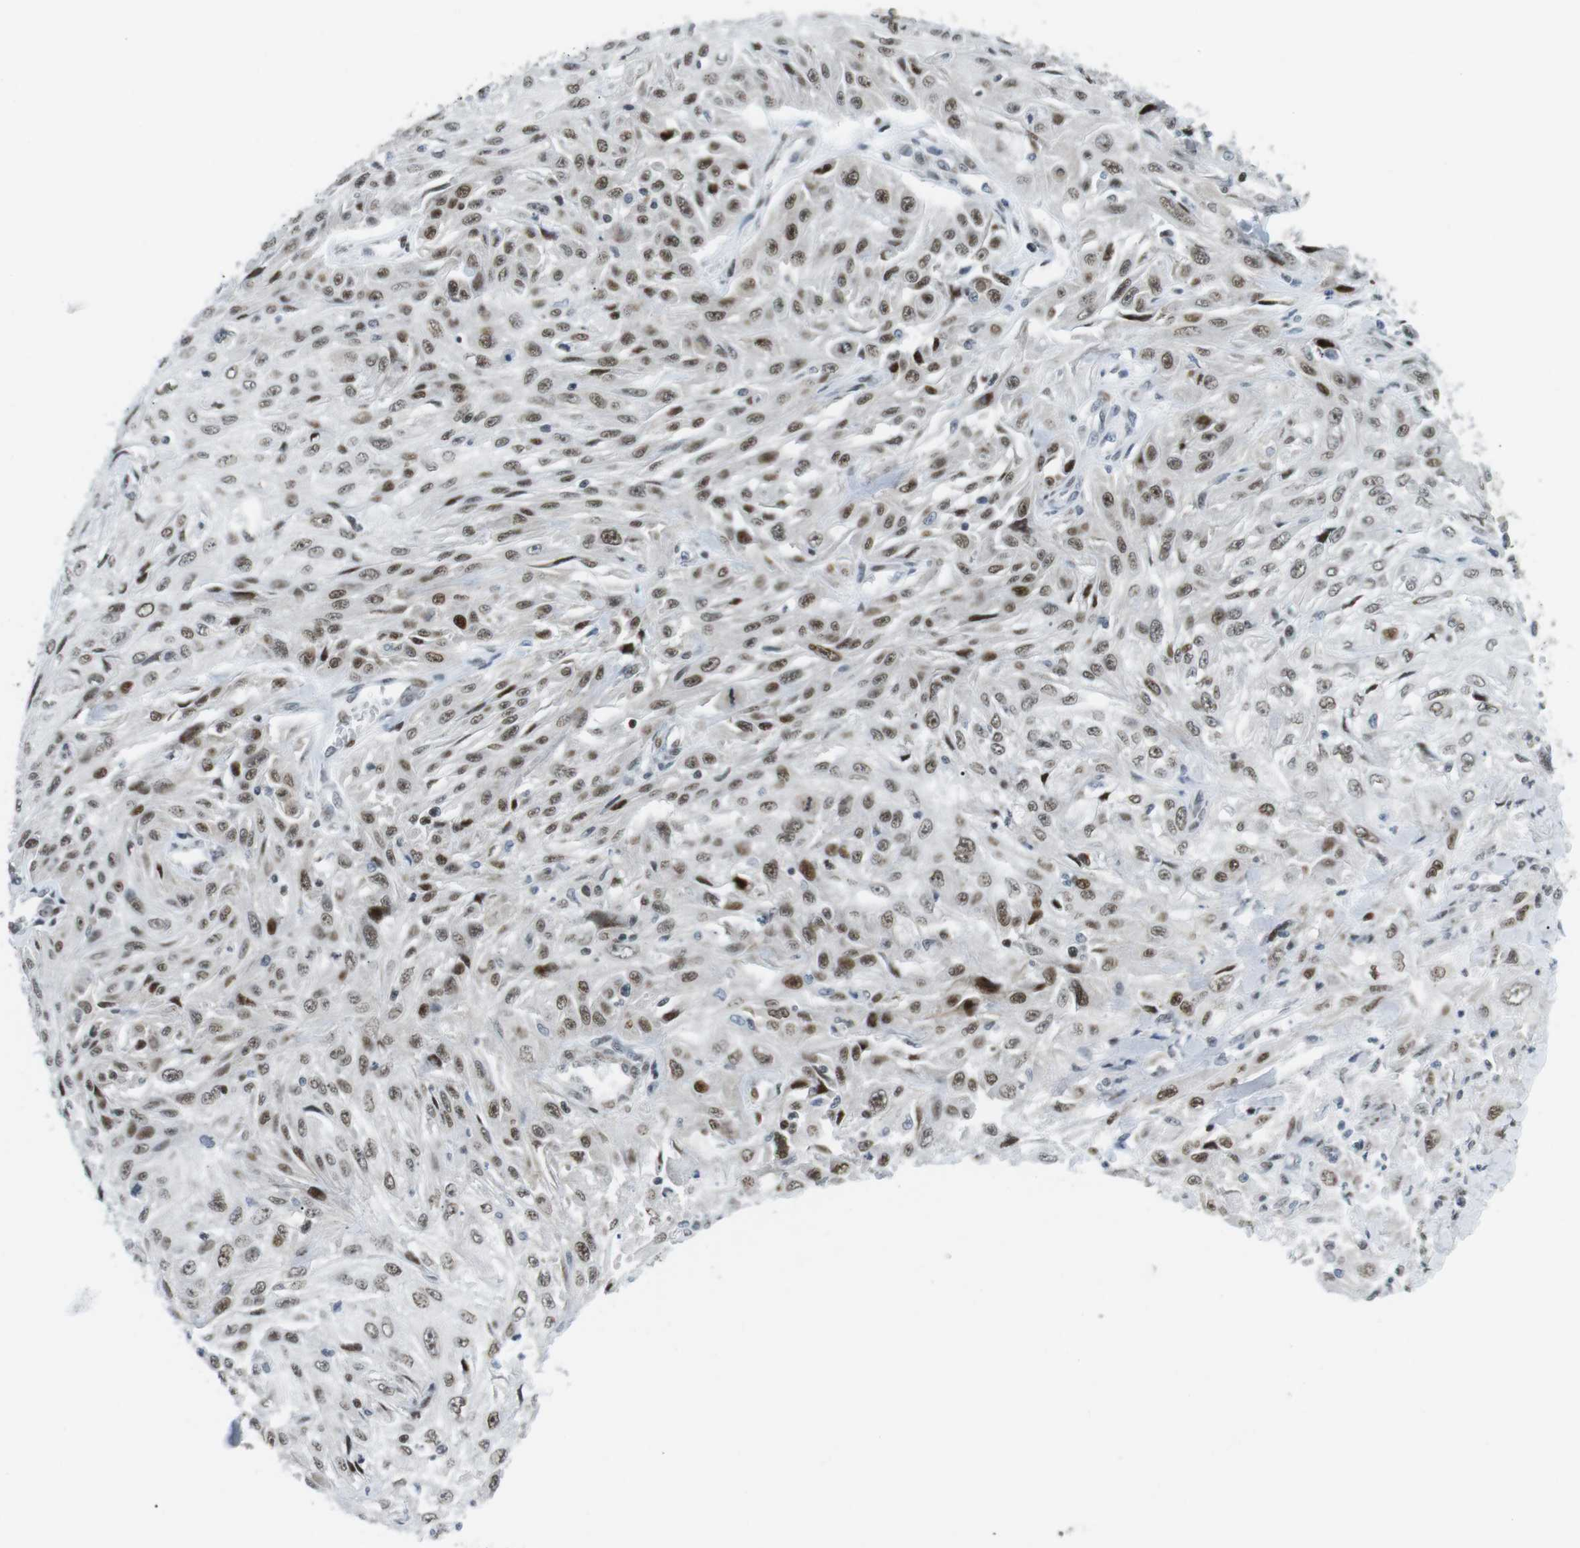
{"staining": {"intensity": "moderate", "quantity": "25%-75%", "location": "nuclear"}, "tissue": "skin cancer", "cell_type": "Tumor cells", "image_type": "cancer", "snomed": [{"axis": "morphology", "description": "Squamous cell carcinoma, NOS"}, {"axis": "topography", "description": "Skin"}], "caption": "Tumor cells demonstrate moderate nuclear staining in about 25%-75% of cells in skin squamous cell carcinoma.", "gene": "CDC27", "patient": {"sex": "male", "age": 75}}